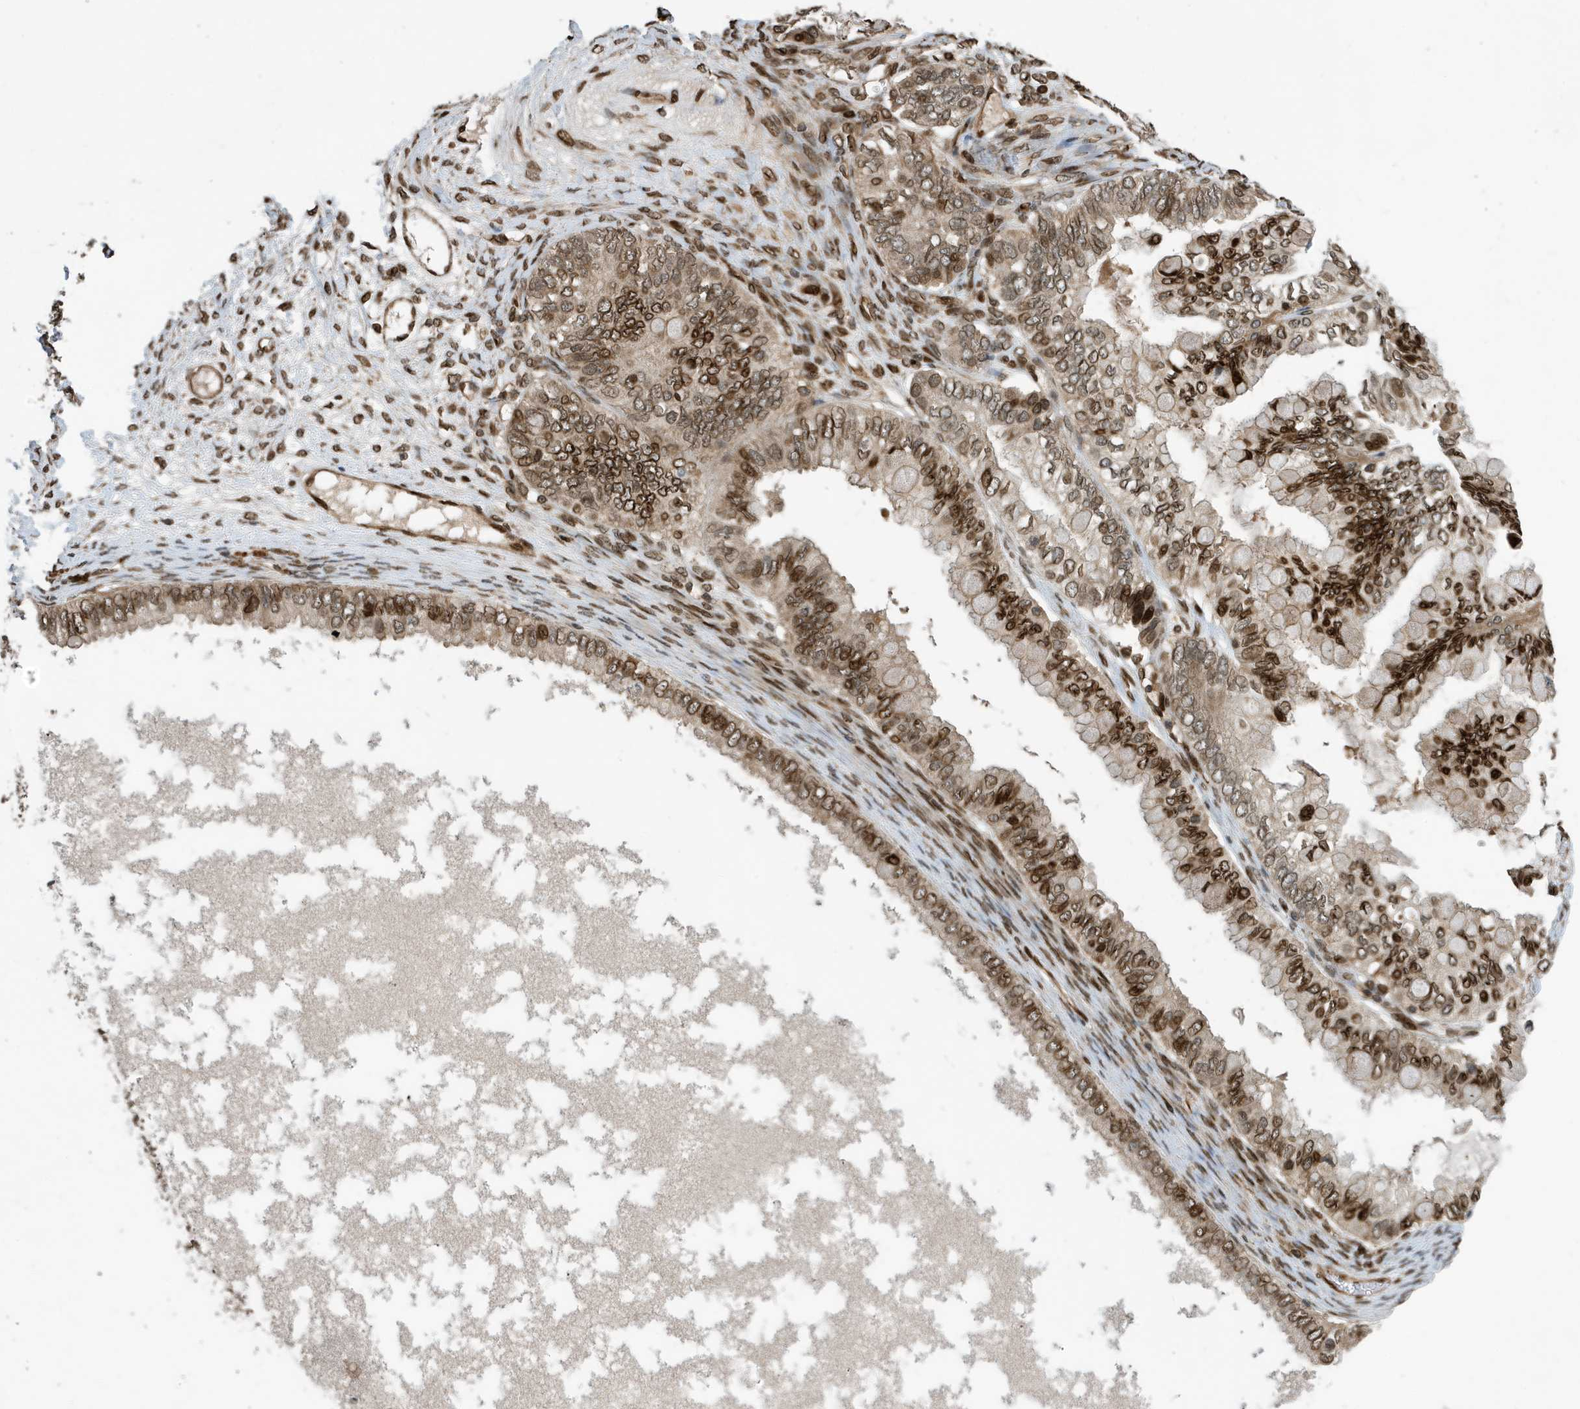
{"staining": {"intensity": "moderate", "quantity": ">75%", "location": "cytoplasmic/membranous,nuclear"}, "tissue": "ovarian cancer", "cell_type": "Tumor cells", "image_type": "cancer", "snomed": [{"axis": "morphology", "description": "Cystadenocarcinoma, mucinous, NOS"}, {"axis": "topography", "description": "Ovary"}], "caption": "A histopathology image showing moderate cytoplasmic/membranous and nuclear positivity in about >75% of tumor cells in ovarian cancer, as visualized by brown immunohistochemical staining.", "gene": "DUSP18", "patient": {"sex": "female", "age": 80}}